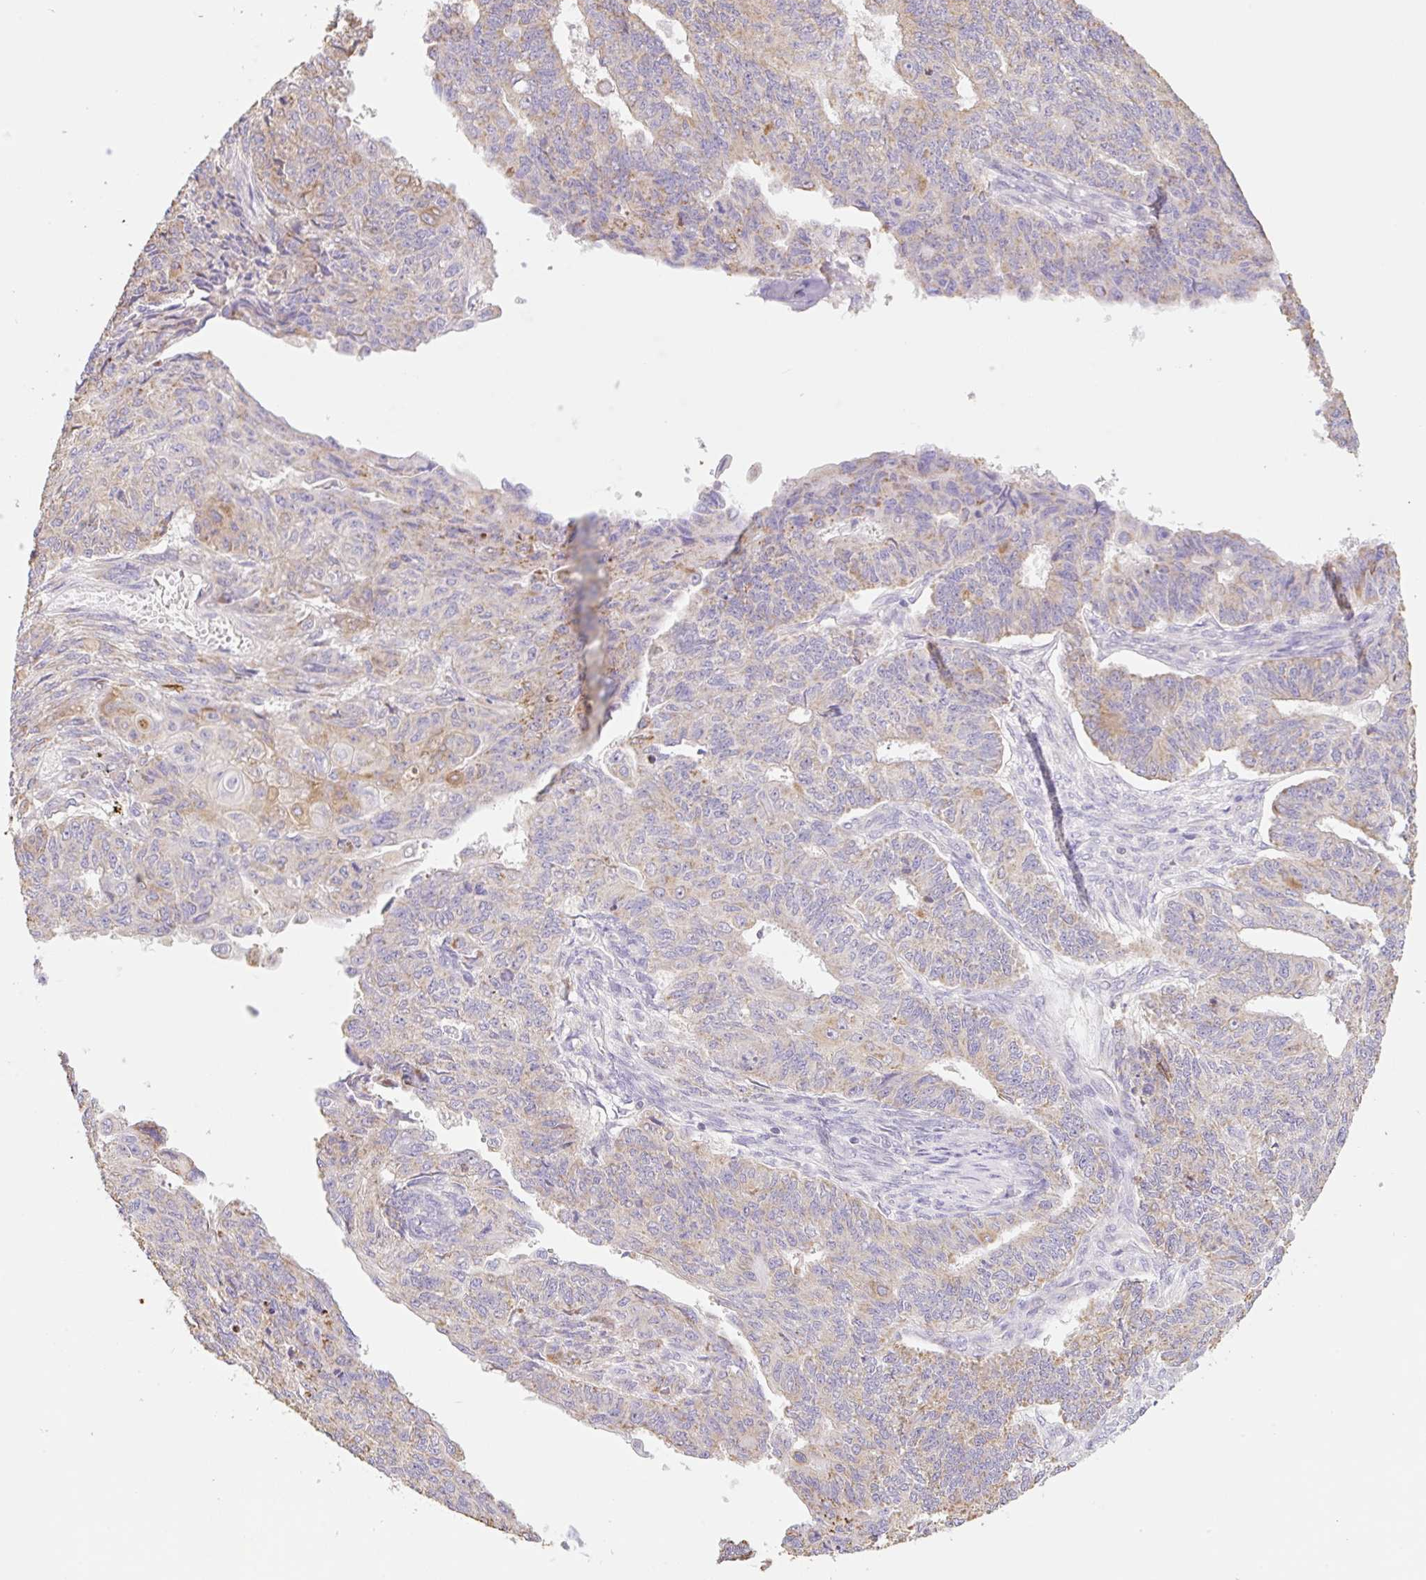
{"staining": {"intensity": "weak", "quantity": "<25%", "location": "cytoplasmic/membranous"}, "tissue": "endometrial cancer", "cell_type": "Tumor cells", "image_type": "cancer", "snomed": [{"axis": "morphology", "description": "Adenocarcinoma, NOS"}, {"axis": "topography", "description": "Endometrium"}], "caption": "The image shows no staining of tumor cells in endometrial cancer.", "gene": "COPZ2", "patient": {"sex": "female", "age": 32}}